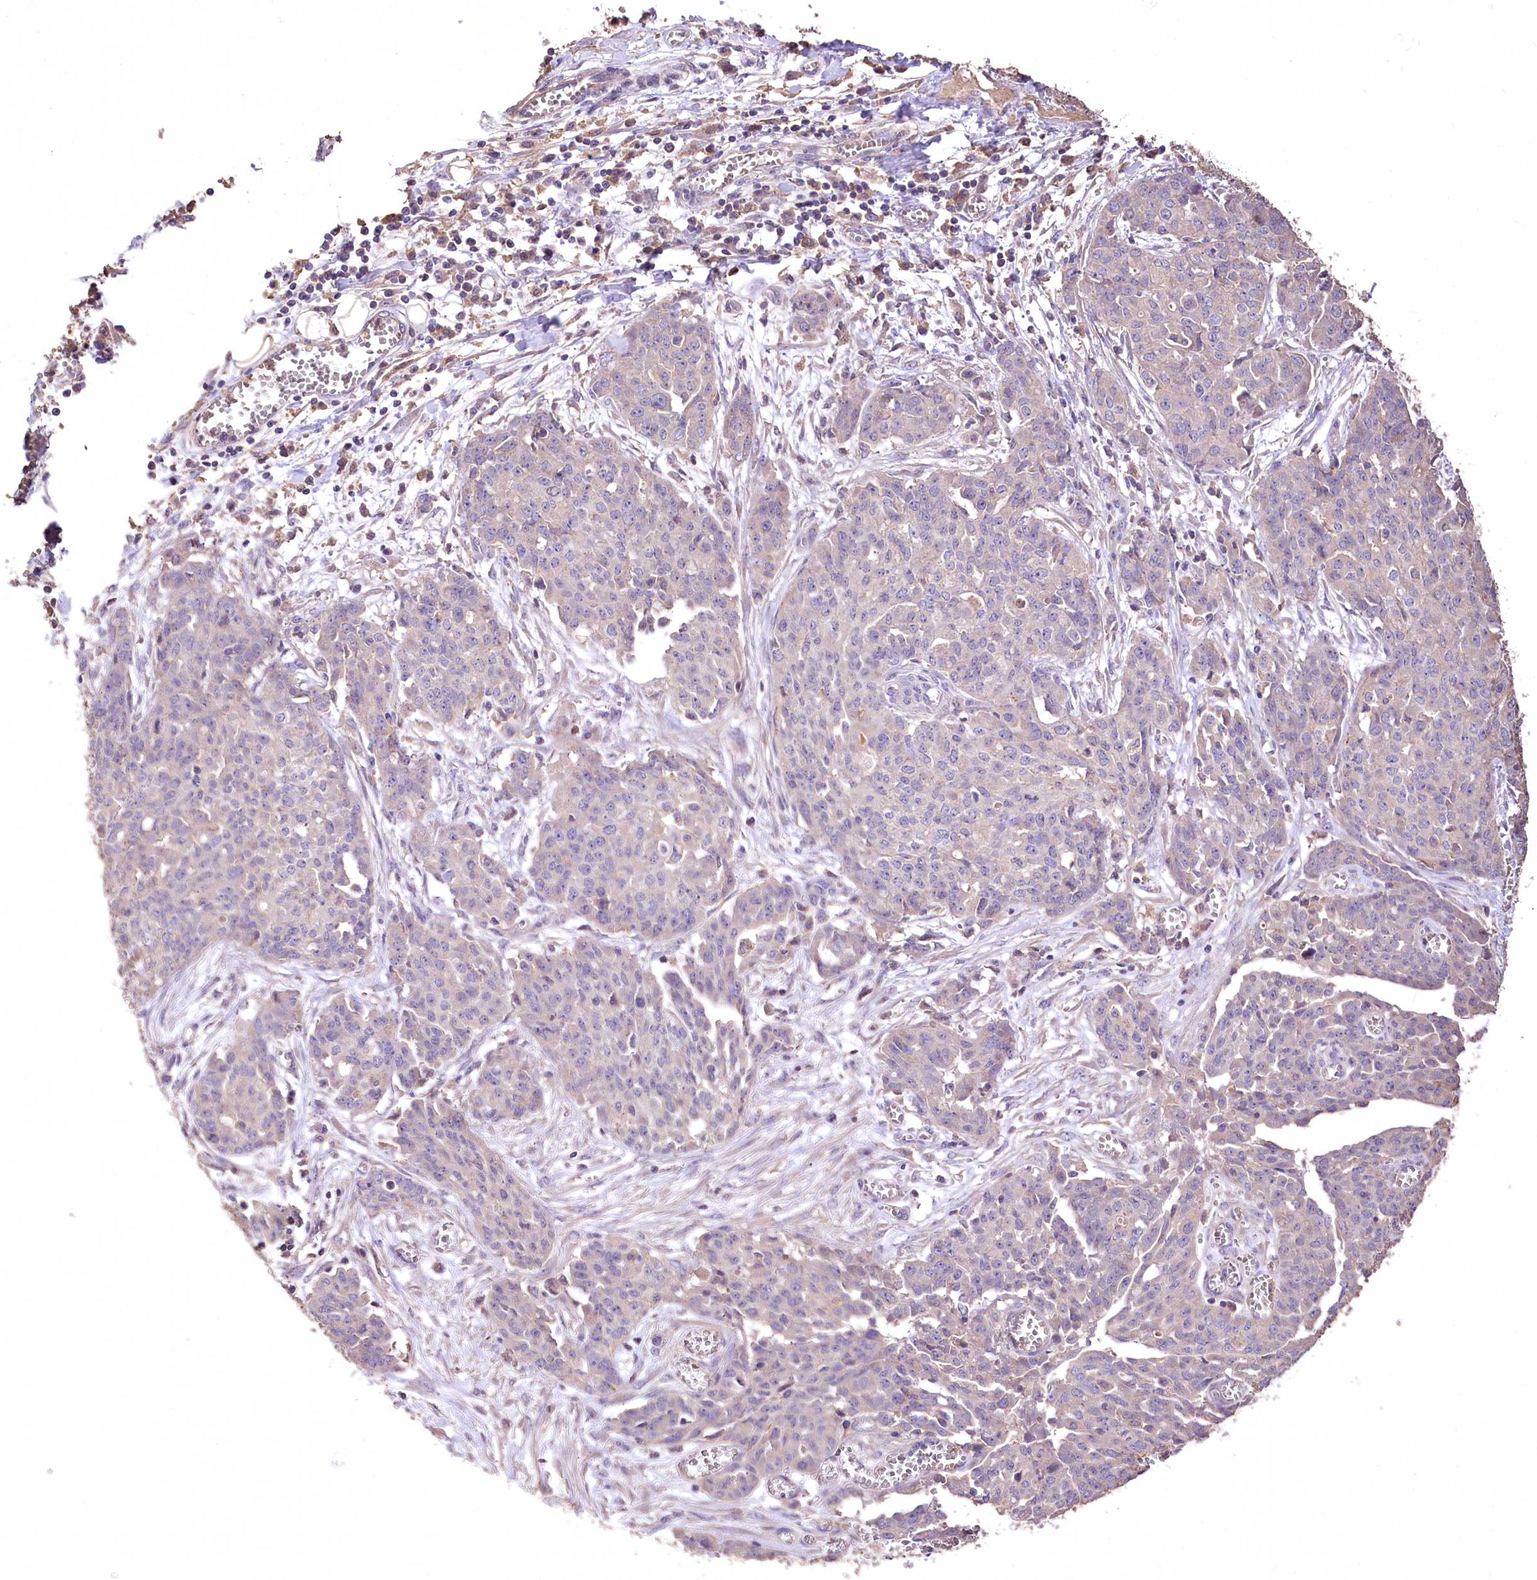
{"staining": {"intensity": "negative", "quantity": "none", "location": "none"}, "tissue": "ovarian cancer", "cell_type": "Tumor cells", "image_type": "cancer", "snomed": [{"axis": "morphology", "description": "Cystadenocarcinoma, serous, NOS"}, {"axis": "topography", "description": "Soft tissue"}, {"axis": "topography", "description": "Ovary"}], "caption": "Tumor cells show no significant positivity in serous cystadenocarcinoma (ovarian). The staining was performed using DAB to visualize the protein expression in brown, while the nuclei were stained in blue with hematoxylin (Magnification: 20x).", "gene": "PCYOX1L", "patient": {"sex": "female", "age": 57}}